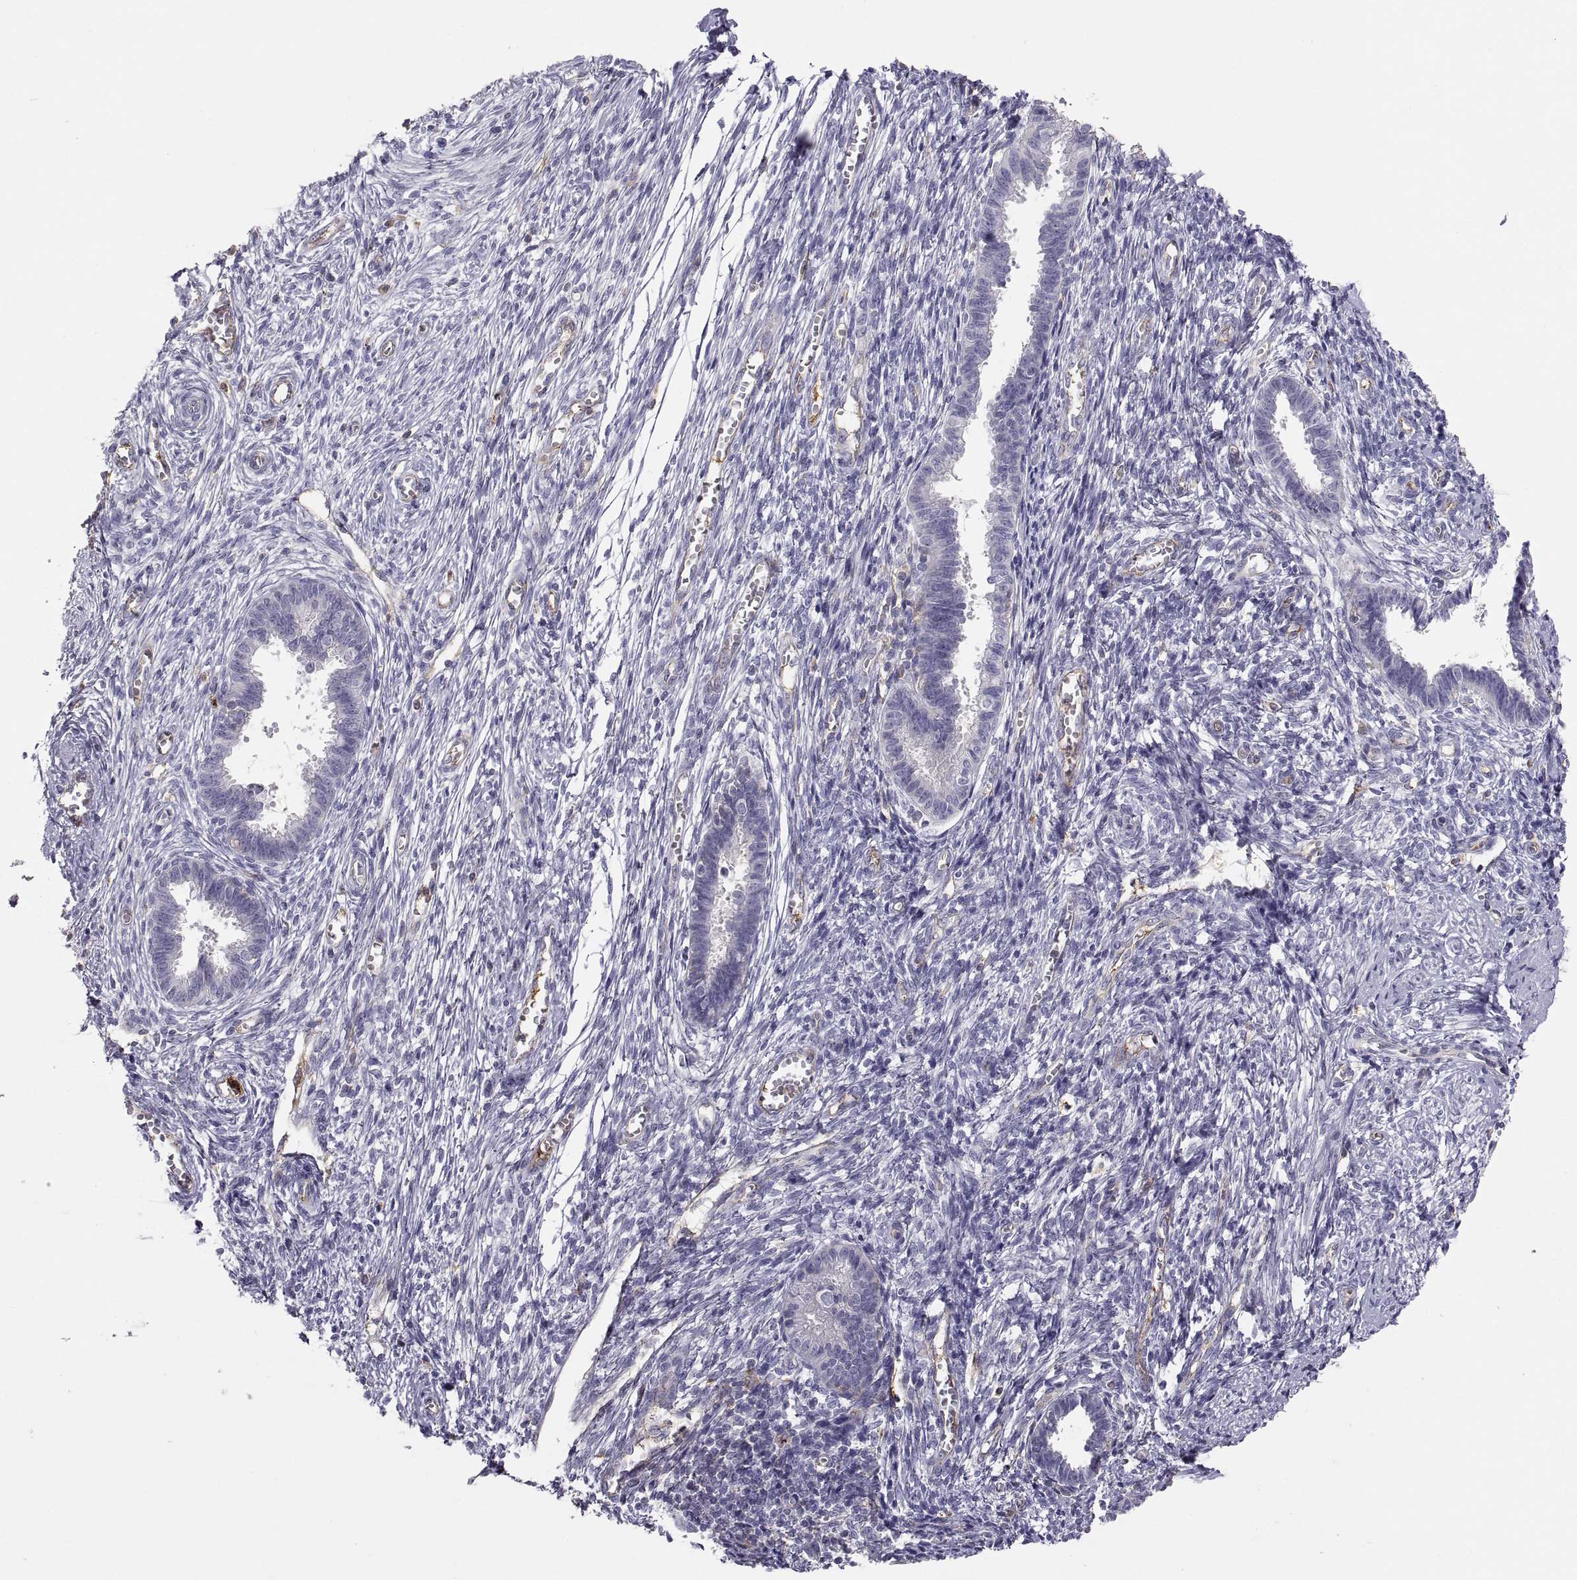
{"staining": {"intensity": "negative", "quantity": "none", "location": "none"}, "tissue": "endometrium", "cell_type": "Cells in endometrial stroma", "image_type": "normal", "snomed": [{"axis": "morphology", "description": "Normal tissue, NOS"}, {"axis": "topography", "description": "Cervix"}, {"axis": "topography", "description": "Endometrium"}], "caption": "Endometrium stained for a protein using immunohistochemistry (IHC) exhibits no positivity cells in endometrial stroma.", "gene": "RALB", "patient": {"sex": "female", "age": 37}}